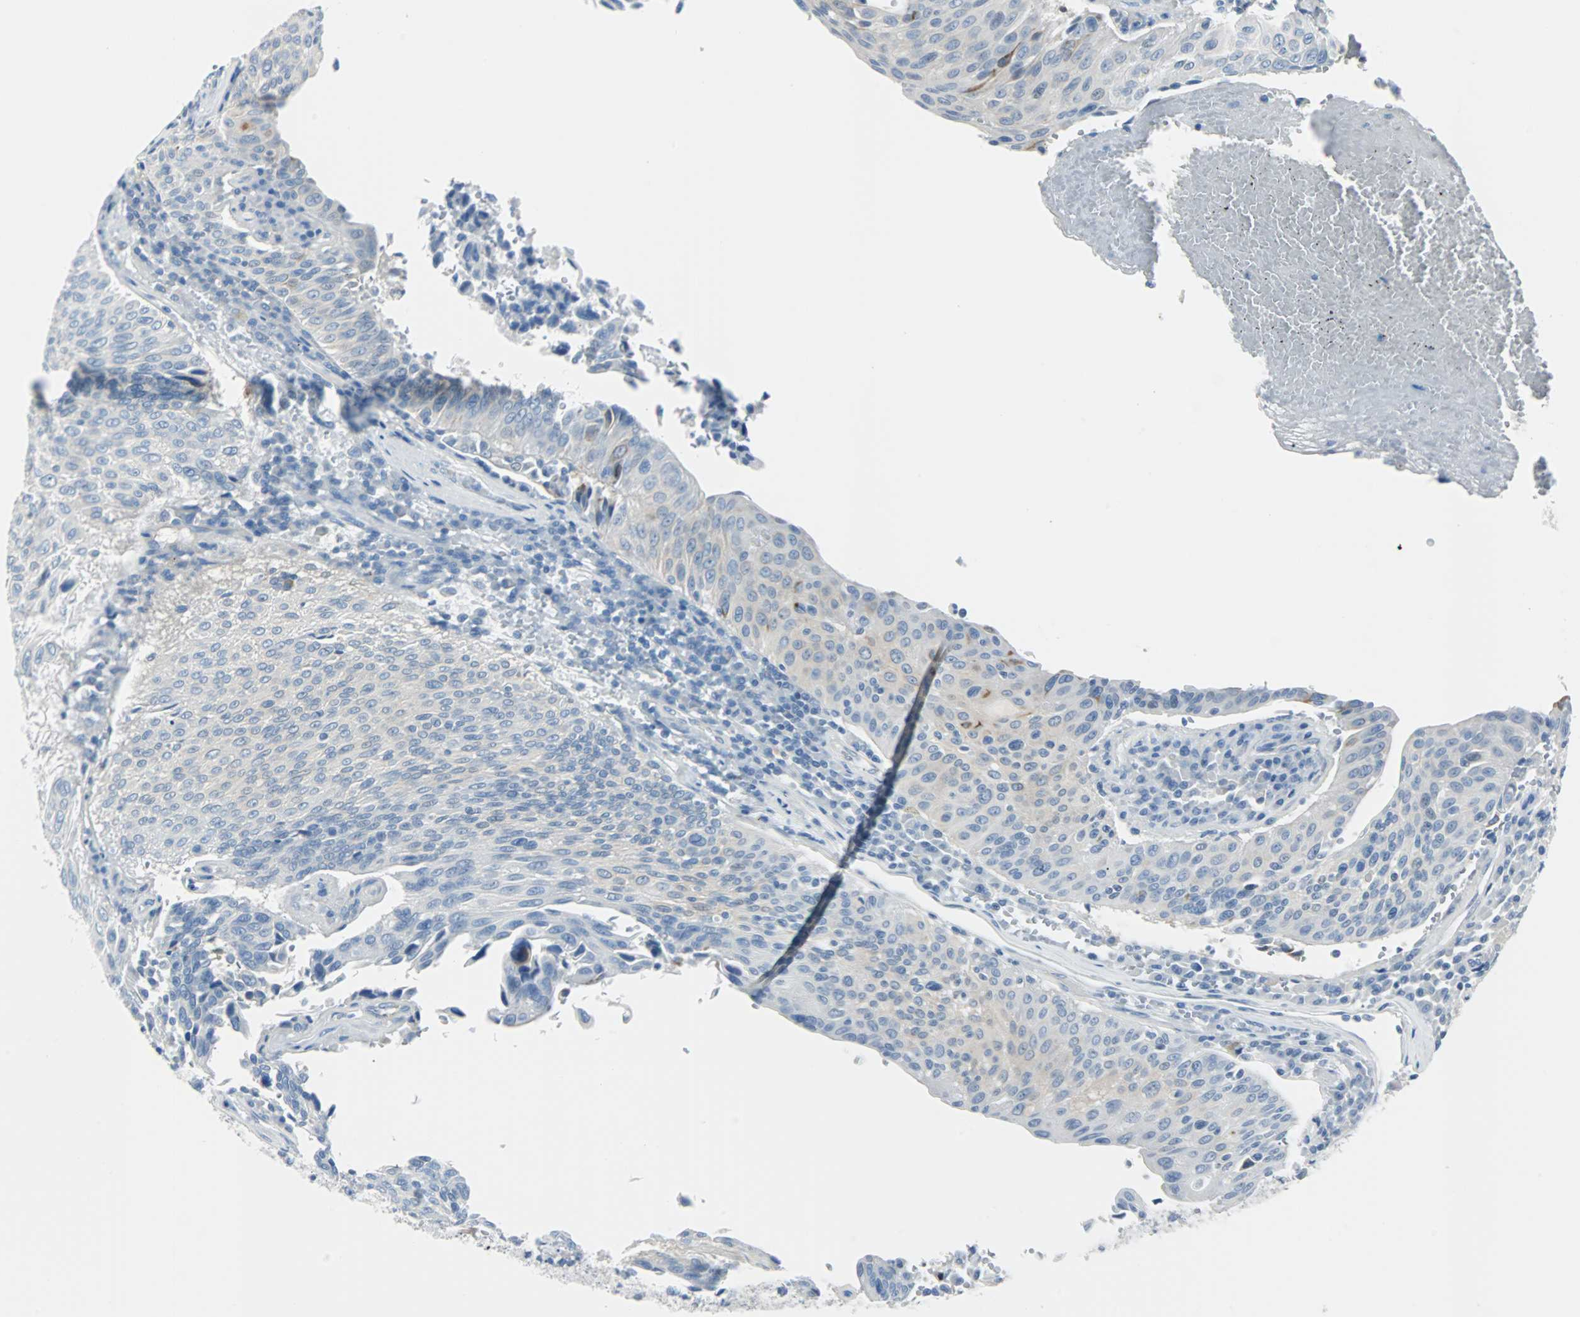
{"staining": {"intensity": "weak", "quantity": "<25%", "location": "cytoplasmic/membranous"}, "tissue": "urothelial cancer", "cell_type": "Tumor cells", "image_type": "cancer", "snomed": [{"axis": "morphology", "description": "Urothelial carcinoma, High grade"}, {"axis": "topography", "description": "Urinary bladder"}], "caption": "IHC micrograph of urothelial carcinoma (high-grade) stained for a protein (brown), which exhibits no positivity in tumor cells. (DAB IHC with hematoxylin counter stain).", "gene": "RASA1", "patient": {"sex": "male", "age": 66}}